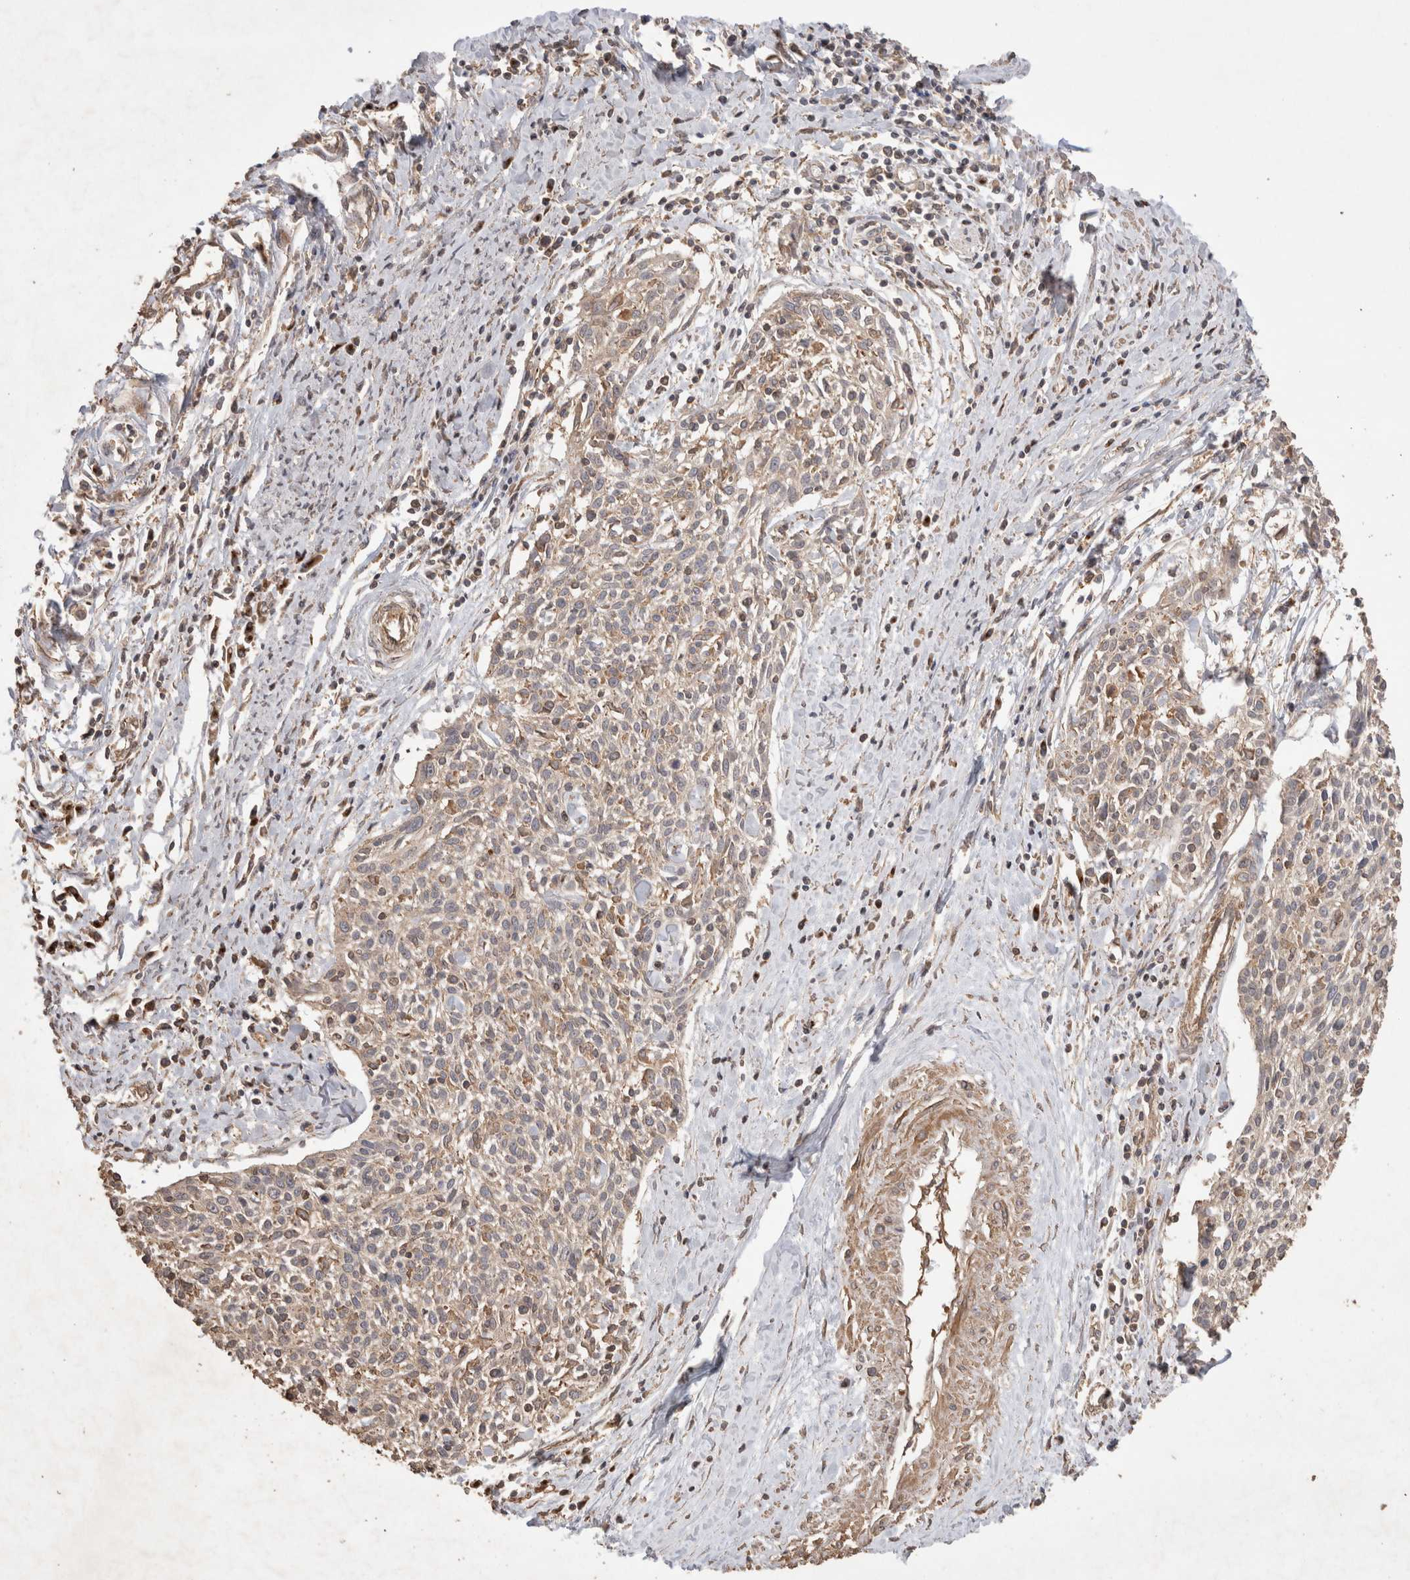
{"staining": {"intensity": "weak", "quantity": "25%-75%", "location": "cytoplasmic/membranous"}, "tissue": "cervical cancer", "cell_type": "Tumor cells", "image_type": "cancer", "snomed": [{"axis": "morphology", "description": "Squamous cell carcinoma, NOS"}, {"axis": "topography", "description": "Cervix"}], "caption": "An image of cervical cancer (squamous cell carcinoma) stained for a protein shows weak cytoplasmic/membranous brown staining in tumor cells. The protein of interest is stained brown, and the nuclei are stained in blue (DAB (3,3'-diaminobenzidine) IHC with brightfield microscopy, high magnification).", "gene": "SNX31", "patient": {"sex": "female", "age": 51}}